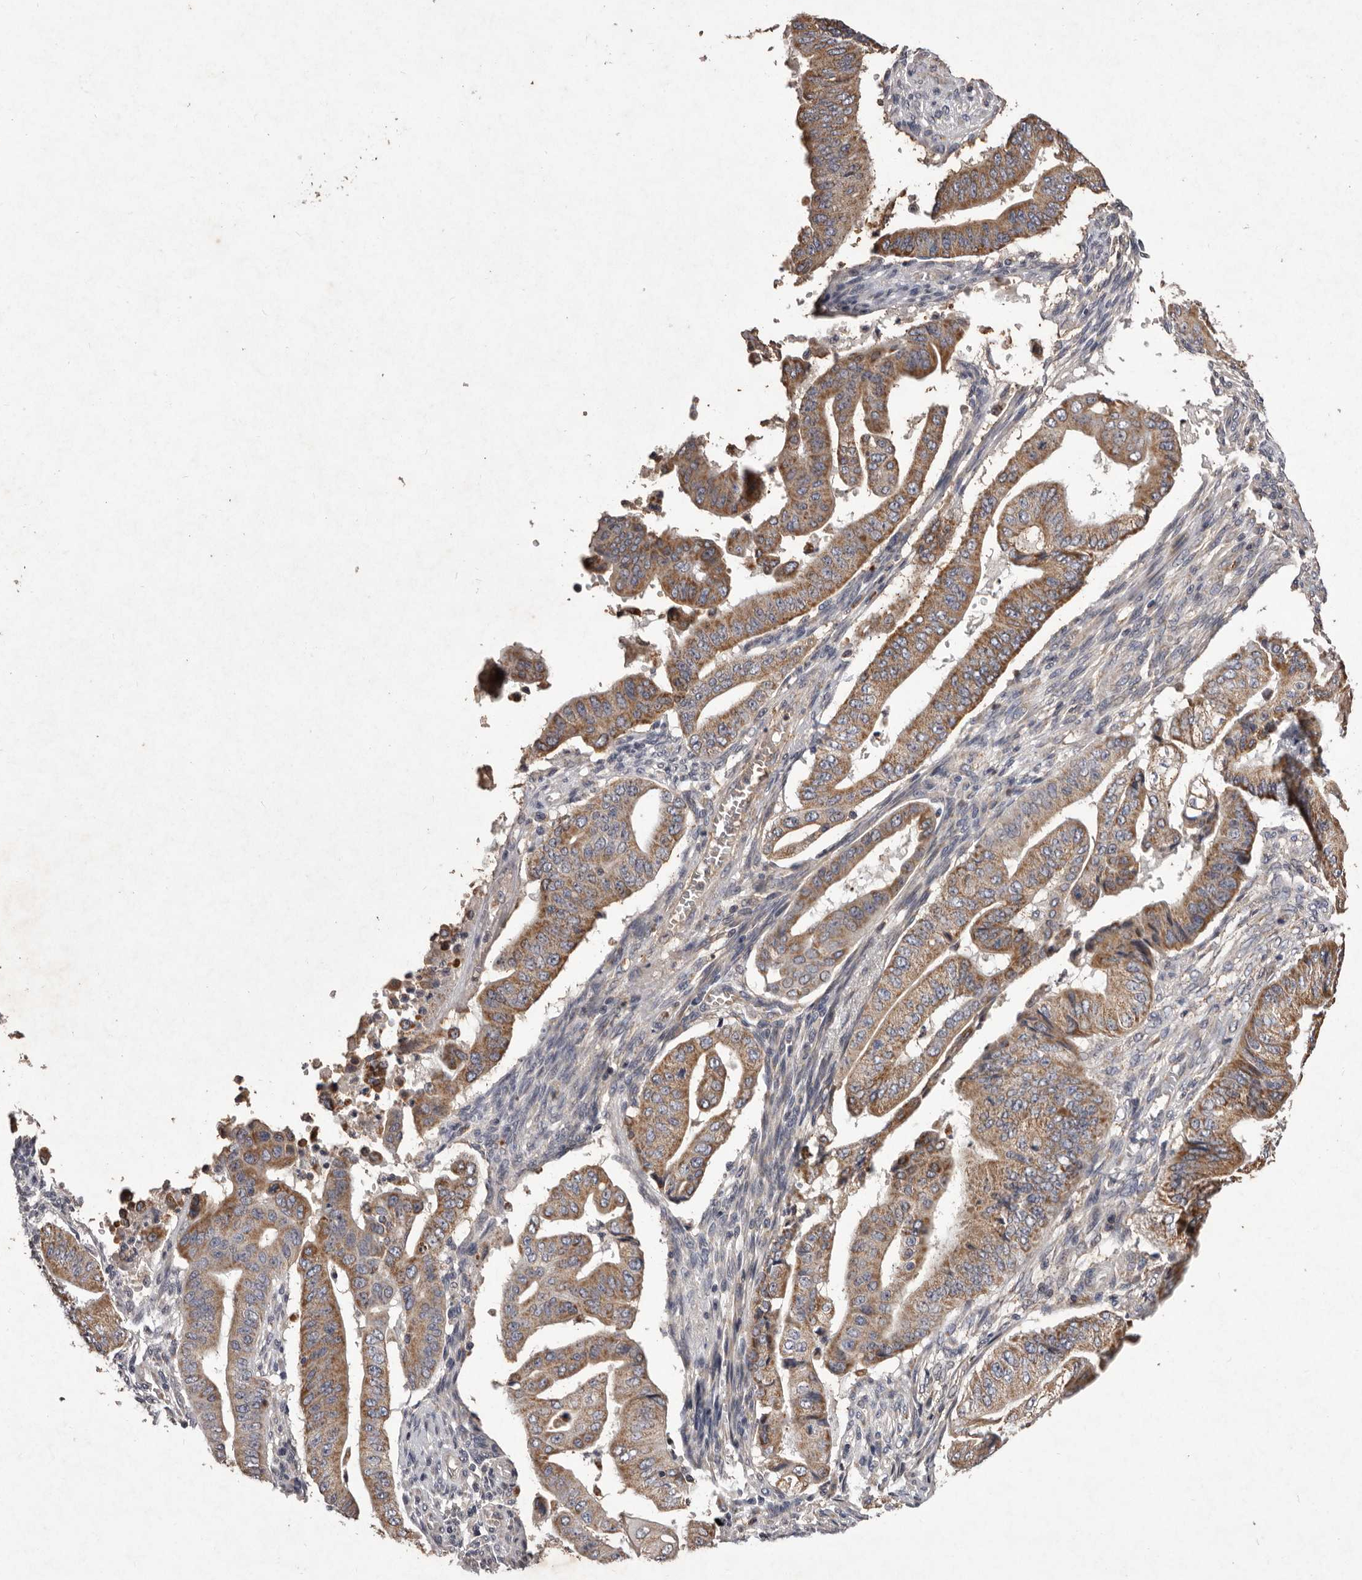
{"staining": {"intensity": "moderate", "quantity": ">75%", "location": "cytoplasmic/membranous"}, "tissue": "pancreatic cancer", "cell_type": "Tumor cells", "image_type": "cancer", "snomed": [{"axis": "morphology", "description": "Adenocarcinoma, NOS"}, {"axis": "topography", "description": "Pancreas"}], "caption": "This photomicrograph exhibits IHC staining of adenocarcinoma (pancreatic), with medium moderate cytoplasmic/membranous expression in about >75% of tumor cells.", "gene": "CXCL14", "patient": {"sex": "female", "age": 77}}